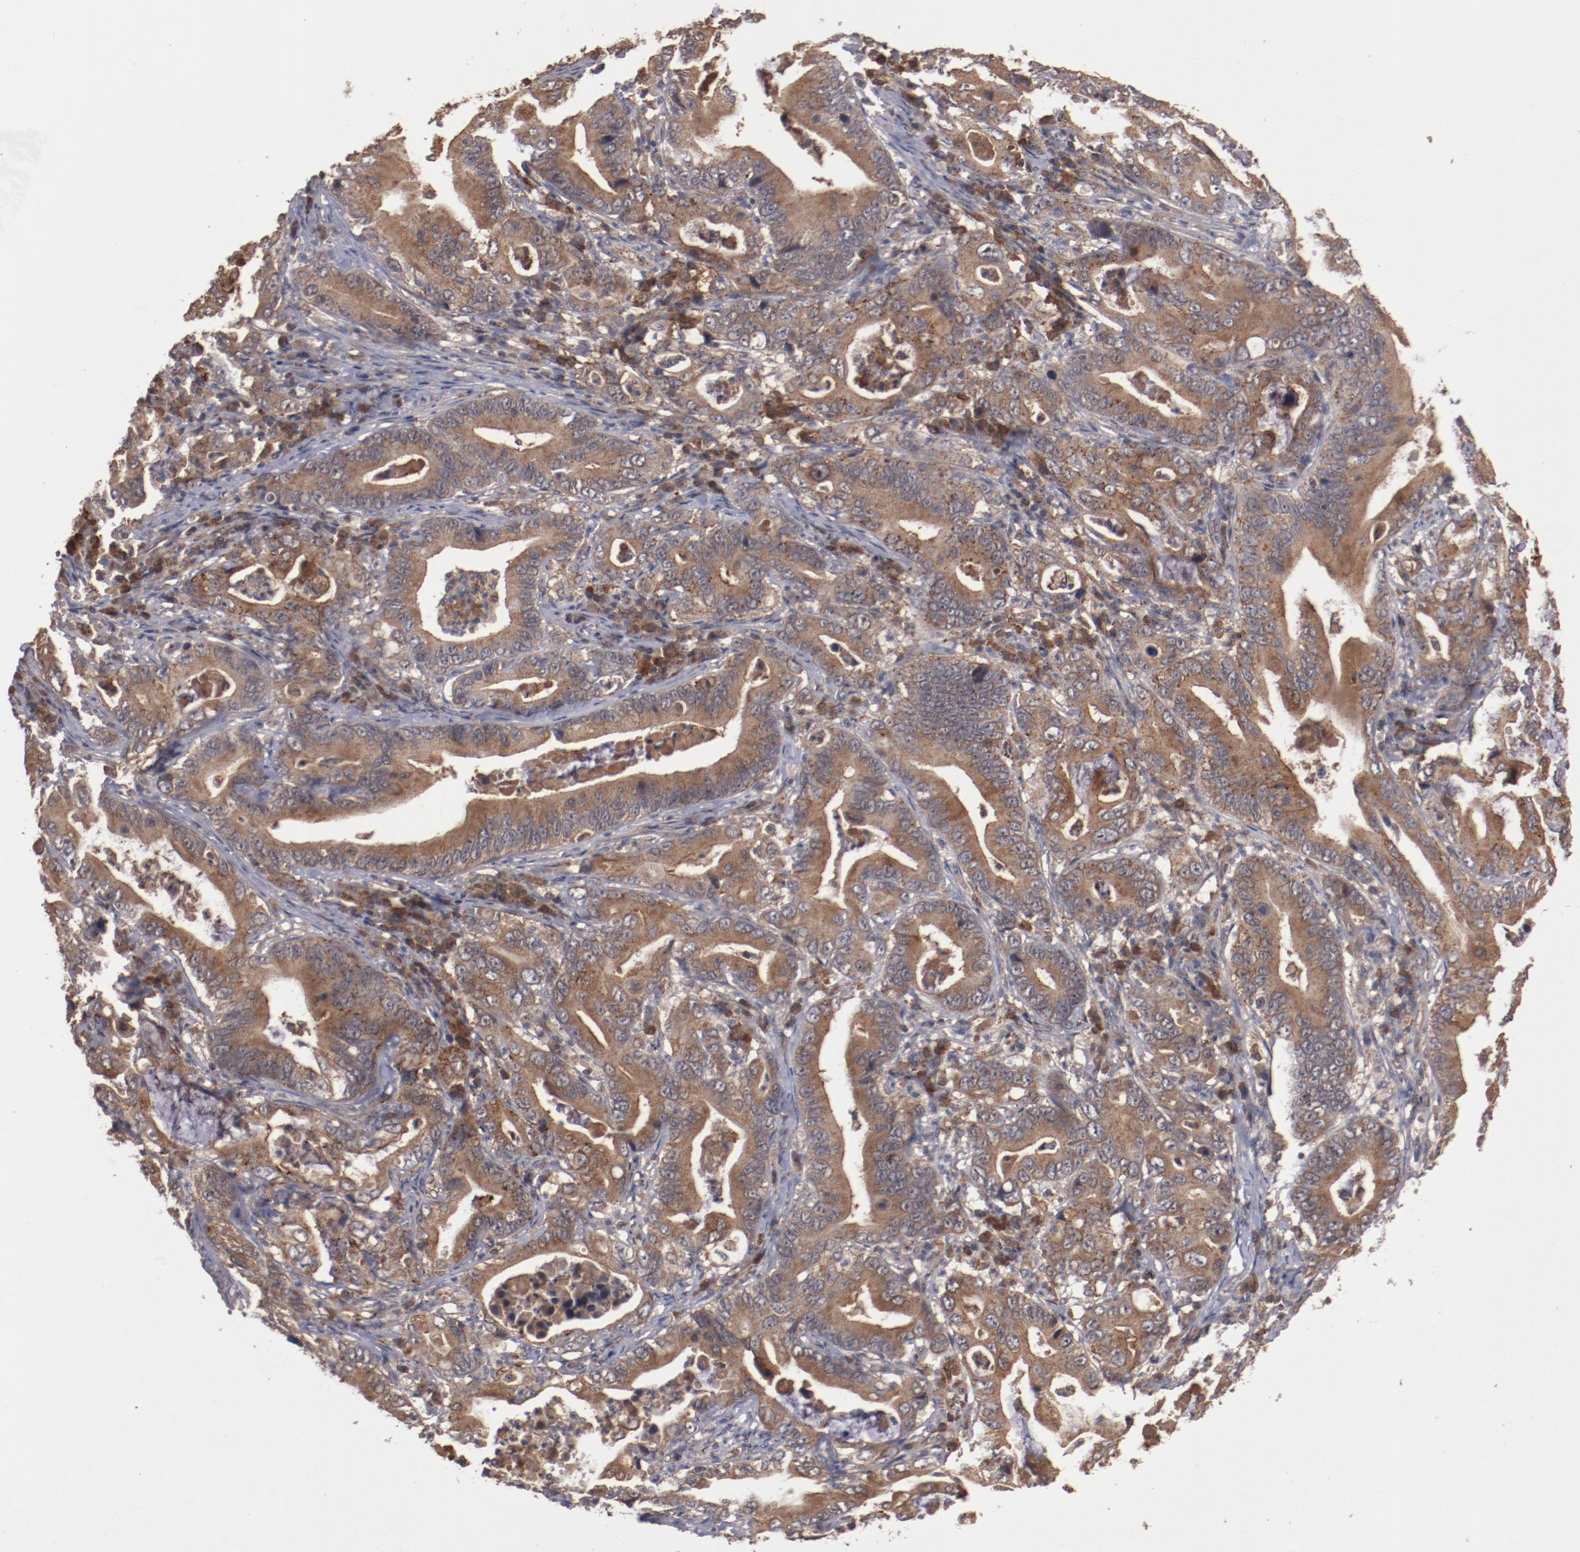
{"staining": {"intensity": "strong", "quantity": ">75%", "location": "cytoplasmic/membranous"}, "tissue": "stomach cancer", "cell_type": "Tumor cells", "image_type": "cancer", "snomed": [{"axis": "morphology", "description": "Adenocarcinoma, NOS"}, {"axis": "topography", "description": "Stomach, upper"}], "caption": "Immunohistochemistry (DAB (3,3'-diaminobenzidine)) staining of stomach cancer exhibits strong cytoplasmic/membranous protein staining in about >75% of tumor cells.", "gene": "TENM1", "patient": {"sex": "male", "age": 63}}